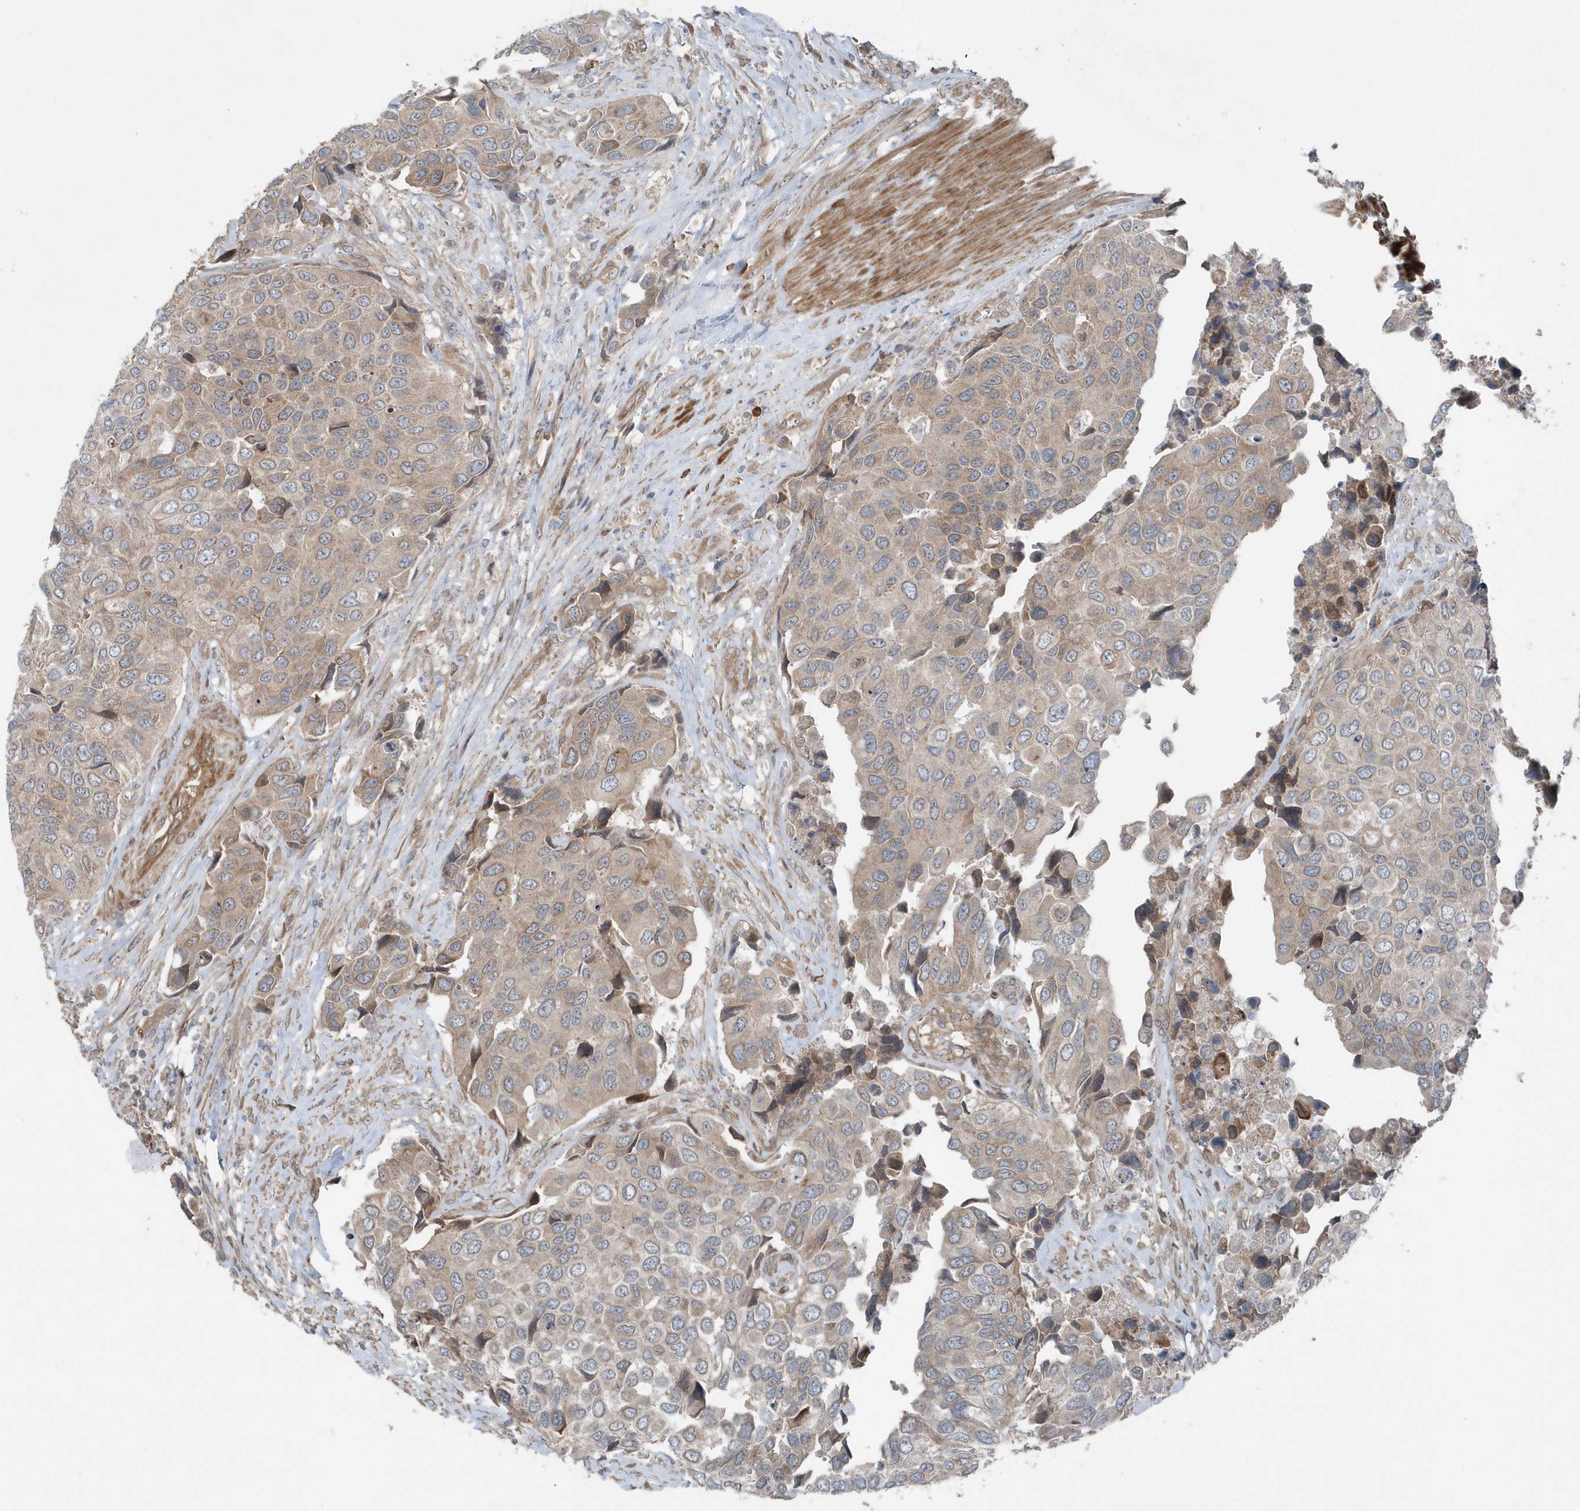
{"staining": {"intensity": "moderate", "quantity": "25%-75%", "location": "cytoplasmic/membranous"}, "tissue": "urothelial cancer", "cell_type": "Tumor cells", "image_type": "cancer", "snomed": [{"axis": "morphology", "description": "Urothelial carcinoma, High grade"}, {"axis": "topography", "description": "Urinary bladder"}], "caption": "A brown stain labels moderate cytoplasmic/membranous positivity of a protein in human high-grade urothelial carcinoma tumor cells. (IHC, brightfield microscopy, high magnification).", "gene": "MCC", "patient": {"sex": "male", "age": 74}}